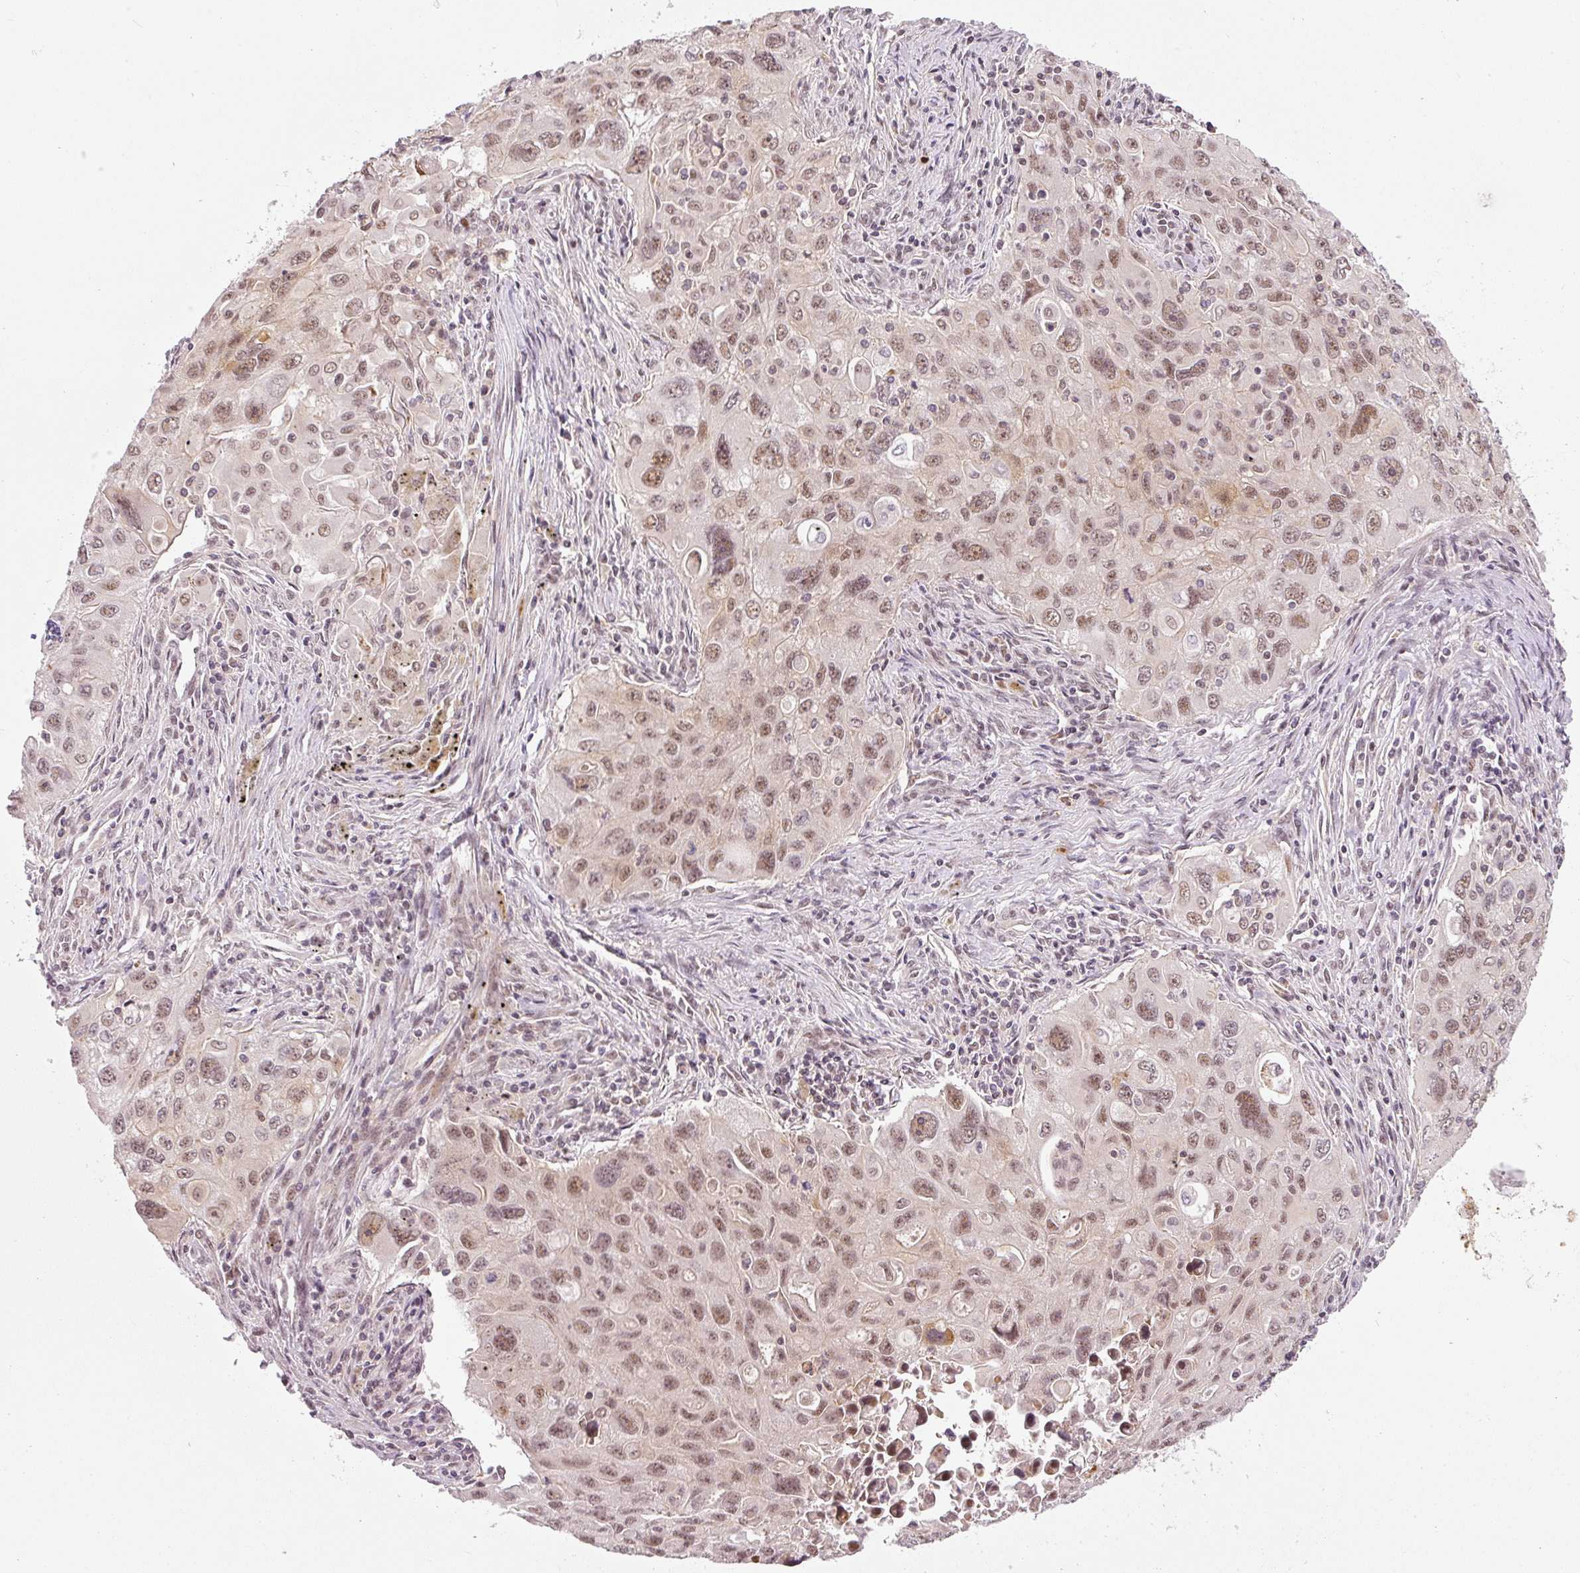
{"staining": {"intensity": "moderate", "quantity": ">75%", "location": "nuclear"}, "tissue": "lung cancer", "cell_type": "Tumor cells", "image_type": "cancer", "snomed": [{"axis": "morphology", "description": "Adenocarcinoma, NOS"}, {"axis": "morphology", "description": "Adenocarcinoma, metastatic, NOS"}, {"axis": "topography", "description": "Lymph node"}, {"axis": "topography", "description": "Lung"}], "caption": "Protein staining demonstrates moderate nuclear positivity in about >75% of tumor cells in lung cancer.", "gene": "THOC6", "patient": {"sex": "female", "age": 42}}